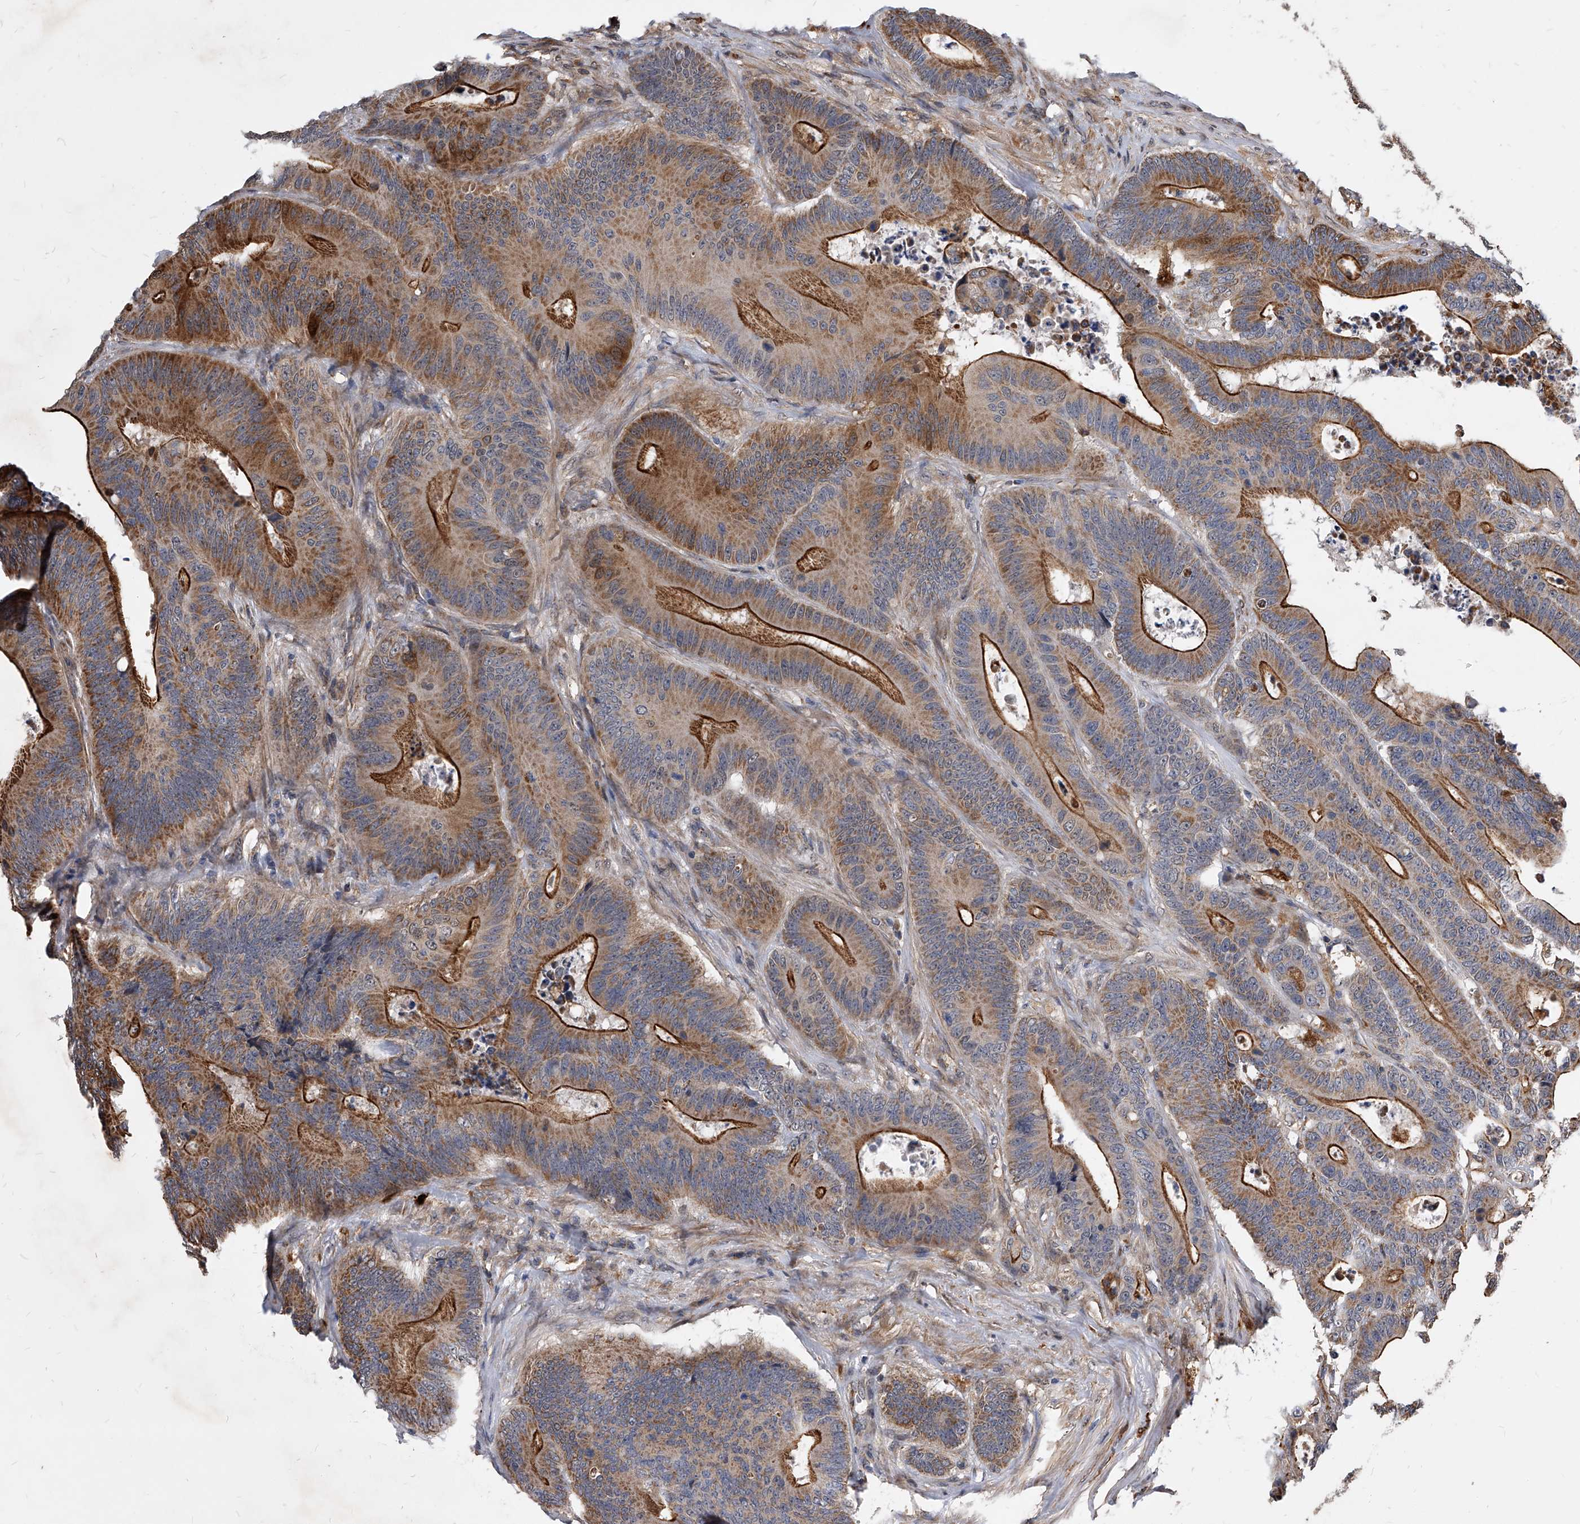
{"staining": {"intensity": "moderate", "quantity": ">75%", "location": "cytoplasmic/membranous"}, "tissue": "colorectal cancer", "cell_type": "Tumor cells", "image_type": "cancer", "snomed": [{"axis": "morphology", "description": "Adenocarcinoma, NOS"}, {"axis": "topography", "description": "Colon"}], "caption": "Approximately >75% of tumor cells in colorectal adenocarcinoma show moderate cytoplasmic/membranous protein positivity as visualized by brown immunohistochemical staining.", "gene": "SOBP", "patient": {"sex": "male", "age": 83}}